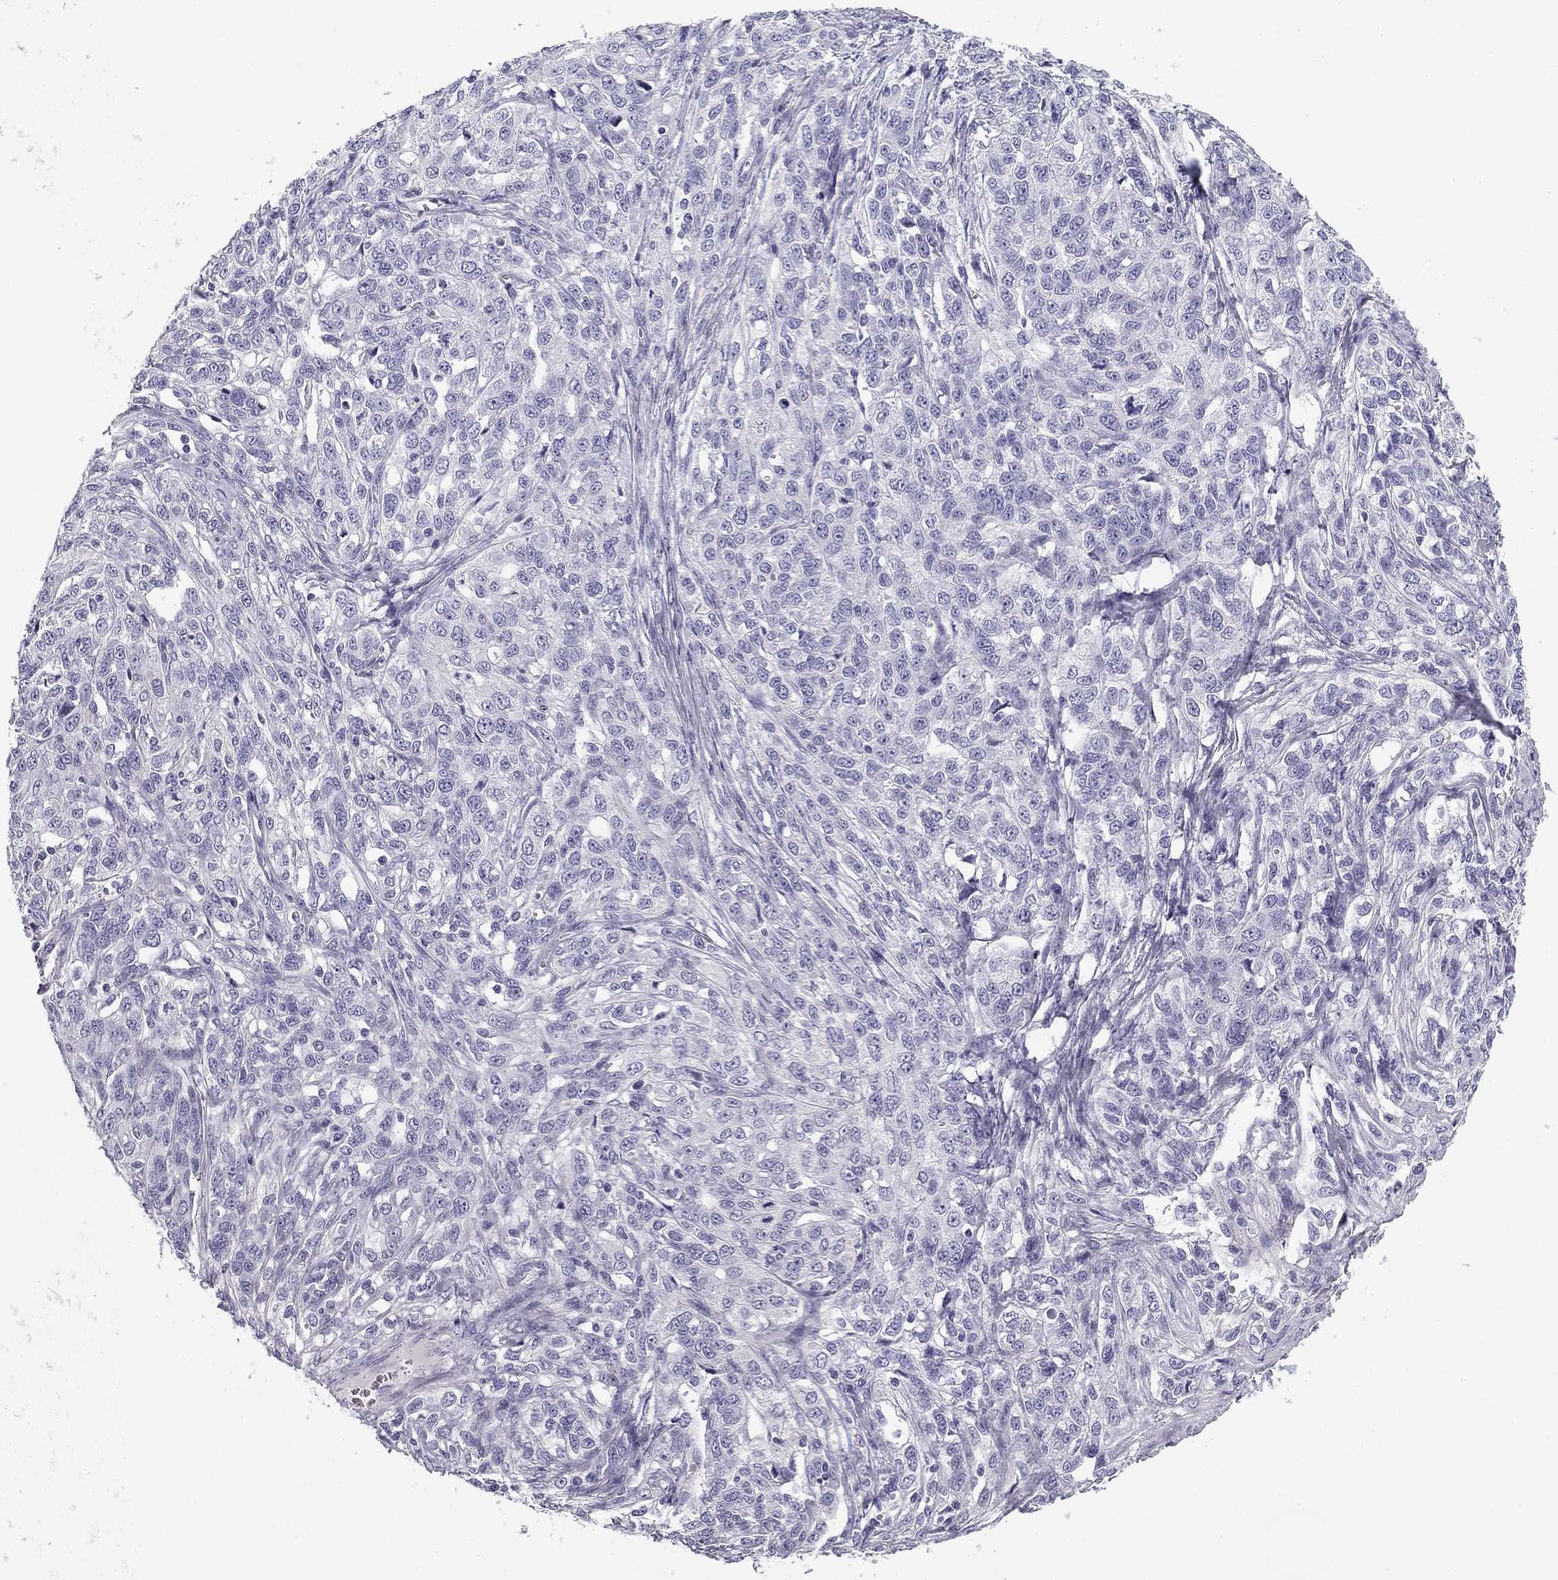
{"staining": {"intensity": "negative", "quantity": "none", "location": "none"}, "tissue": "ovarian cancer", "cell_type": "Tumor cells", "image_type": "cancer", "snomed": [{"axis": "morphology", "description": "Cystadenocarcinoma, serous, NOS"}, {"axis": "topography", "description": "Ovary"}], "caption": "Immunohistochemical staining of ovarian cancer reveals no significant staining in tumor cells.", "gene": "FLNC", "patient": {"sex": "female", "age": 71}}